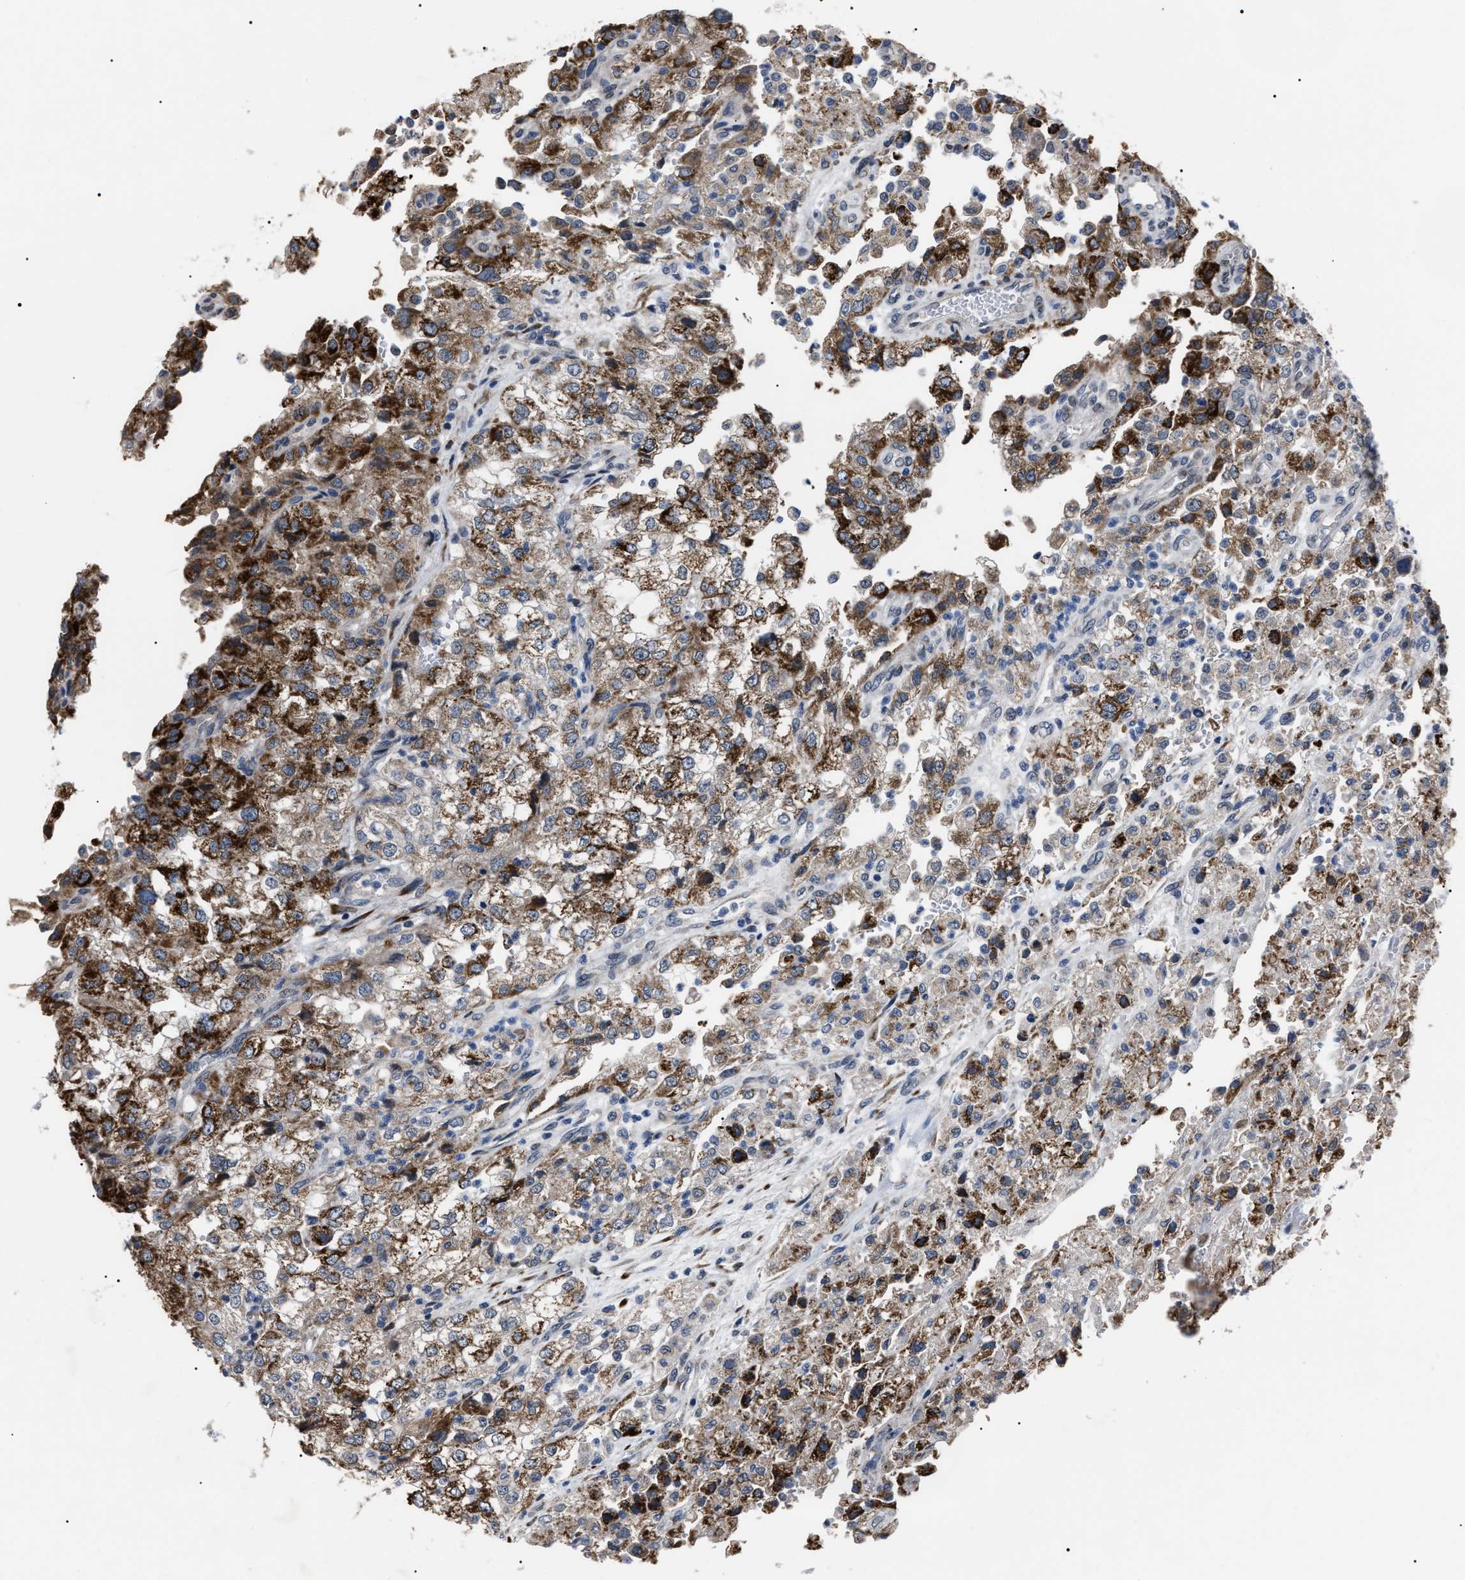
{"staining": {"intensity": "moderate", "quantity": ">75%", "location": "cytoplasmic/membranous"}, "tissue": "renal cancer", "cell_type": "Tumor cells", "image_type": "cancer", "snomed": [{"axis": "morphology", "description": "Adenocarcinoma, NOS"}, {"axis": "topography", "description": "Kidney"}], "caption": "Renal cancer (adenocarcinoma) stained with IHC exhibits moderate cytoplasmic/membranous expression in about >75% of tumor cells.", "gene": "LRRC14", "patient": {"sex": "female", "age": 54}}